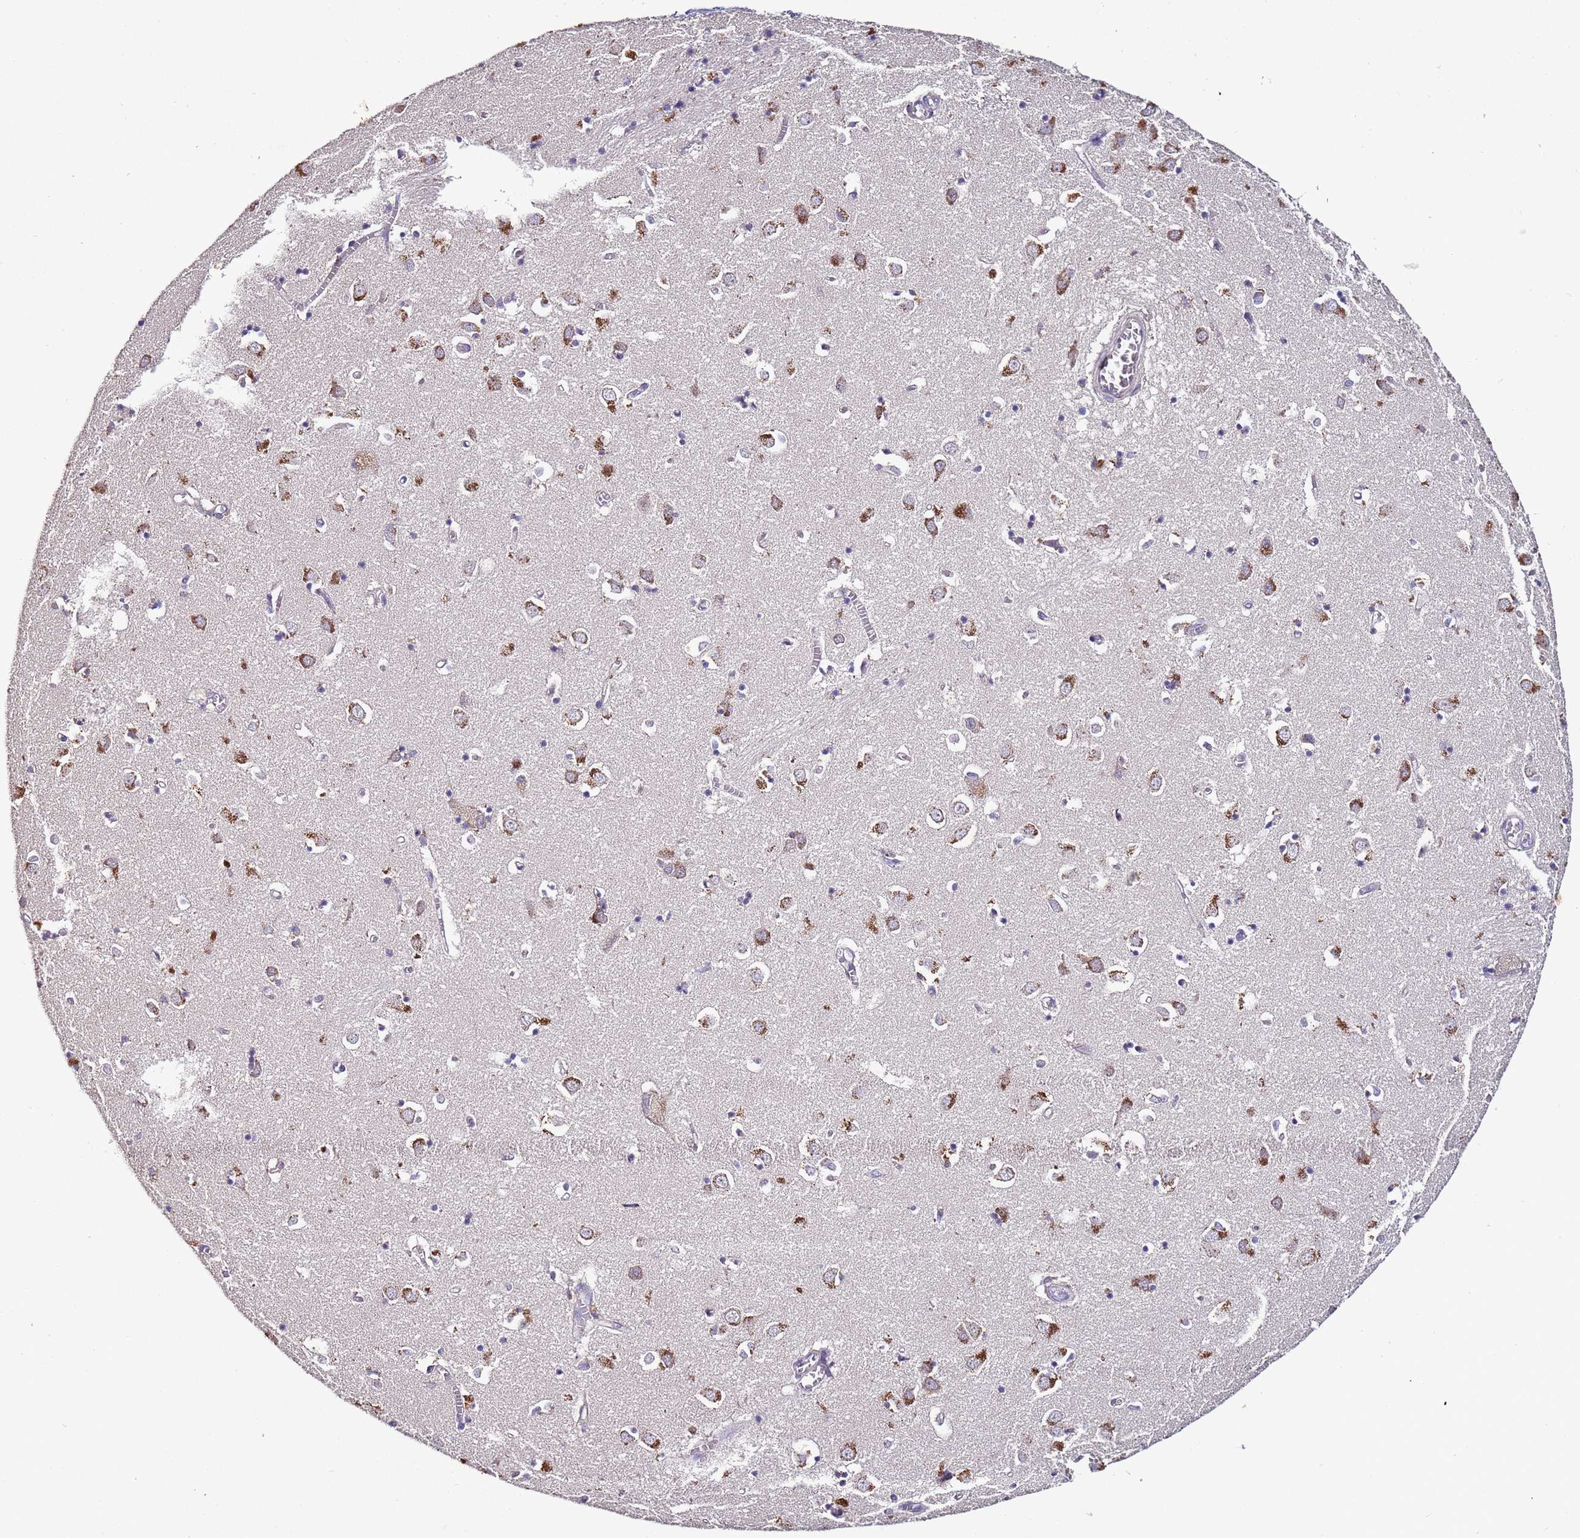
{"staining": {"intensity": "negative", "quantity": "none", "location": "none"}, "tissue": "caudate", "cell_type": "Glial cells", "image_type": "normal", "snomed": [{"axis": "morphology", "description": "Normal tissue, NOS"}, {"axis": "topography", "description": "Lateral ventricle wall"}], "caption": "Immunohistochemistry (IHC) photomicrograph of benign caudate: caudate stained with DAB (3,3'-diaminobenzidine) displays no significant protein positivity in glial cells. The staining was performed using DAB to visualize the protein expression in brown, while the nuclei were stained in blue with hematoxylin (Magnification: 20x).", "gene": "FAM20A", "patient": {"sex": "male", "age": 70}}